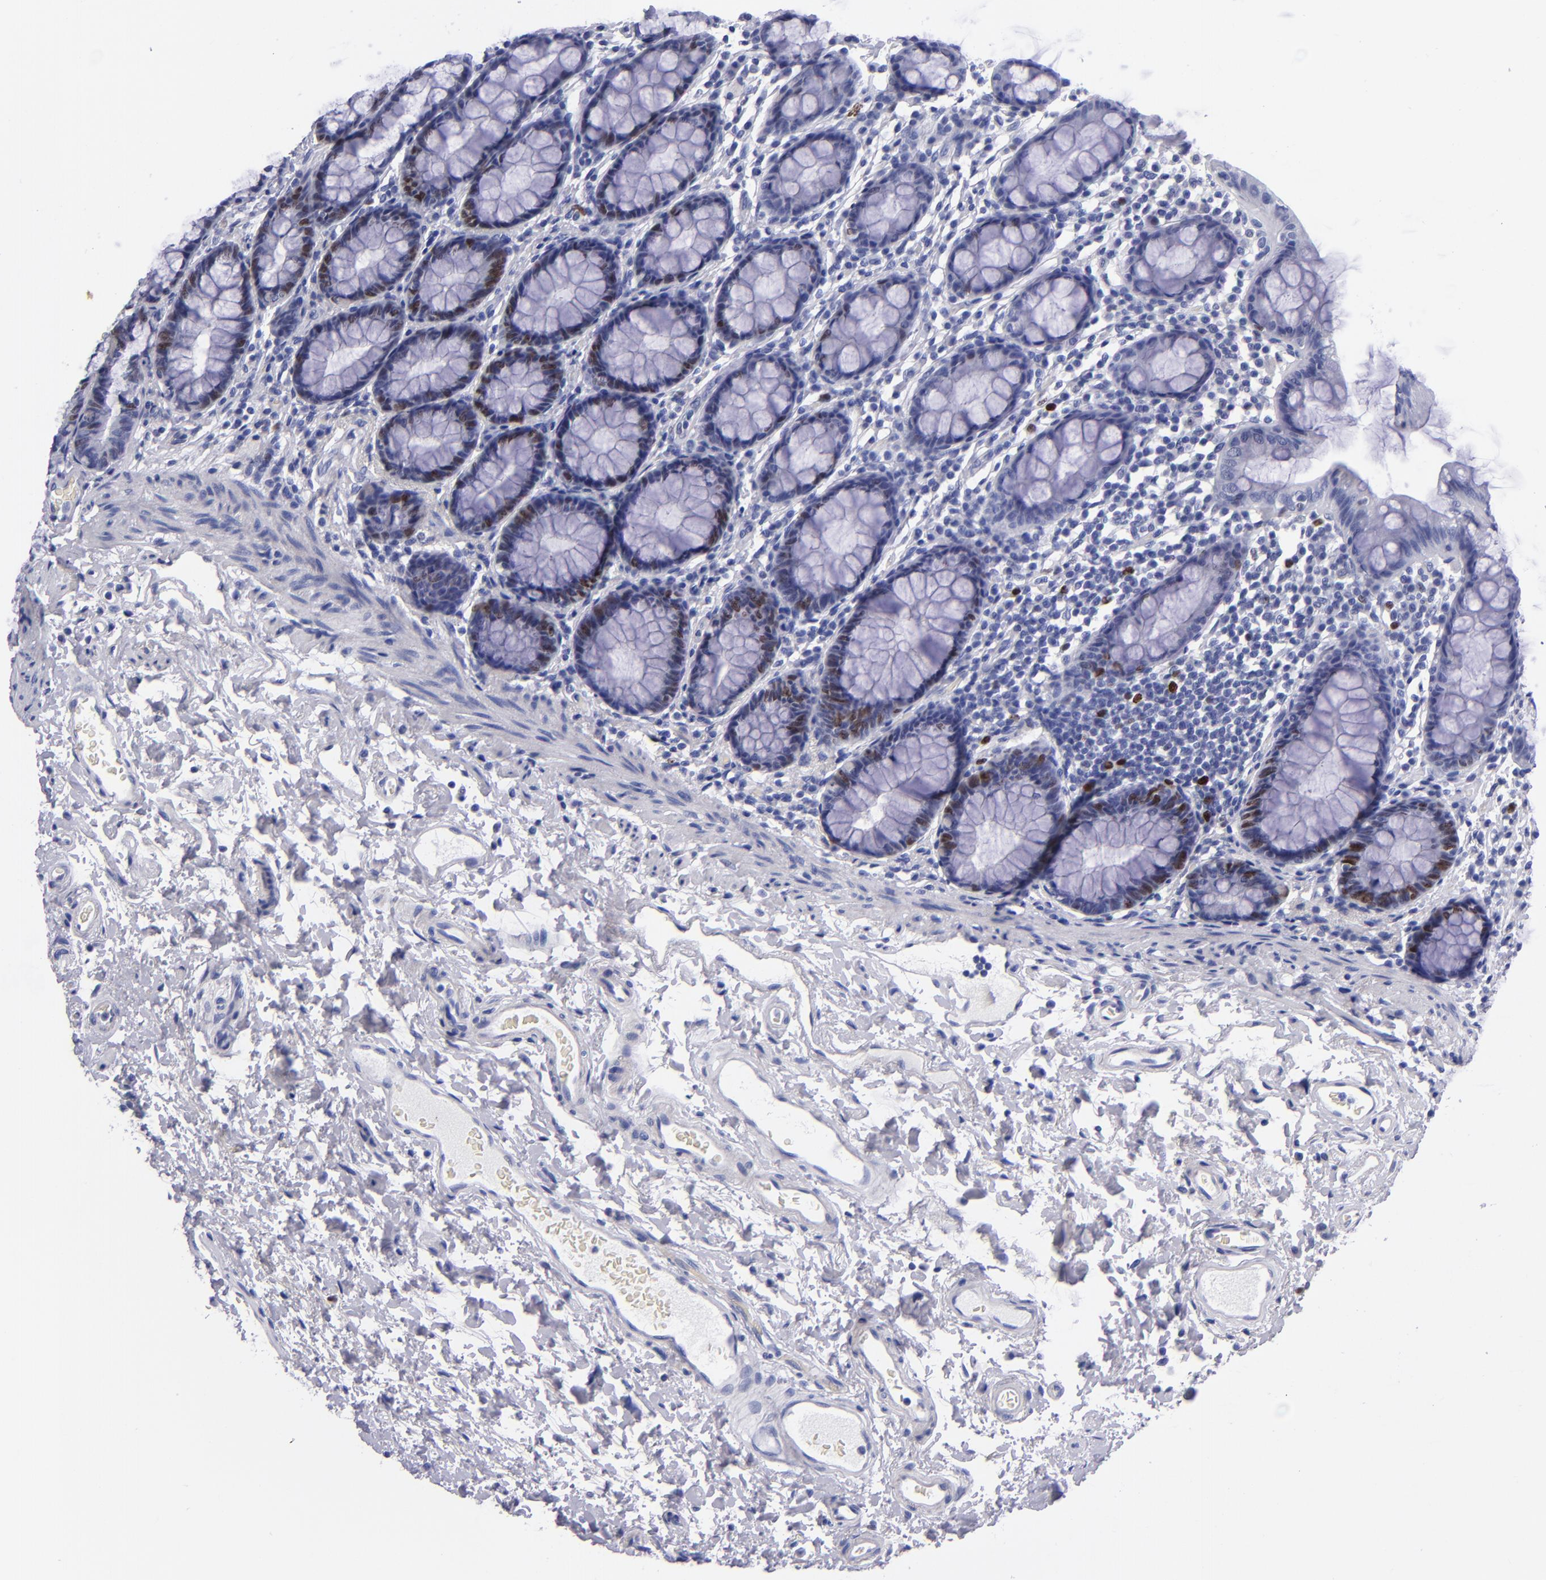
{"staining": {"intensity": "moderate", "quantity": "25%-75%", "location": "nuclear"}, "tissue": "rectum", "cell_type": "Glandular cells", "image_type": "normal", "snomed": [{"axis": "morphology", "description": "Normal tissue, NOS"}, {"axis": "topography", "description": "Rectum"}], "caption": "Protein staining of unremarkable rectum reveals moderate nuclear expression in about 25%-75% of glandular cells. Nuclei are stained in blue.", "gene": "MCM7", "patient": {"sex": "male", "age": 92}}